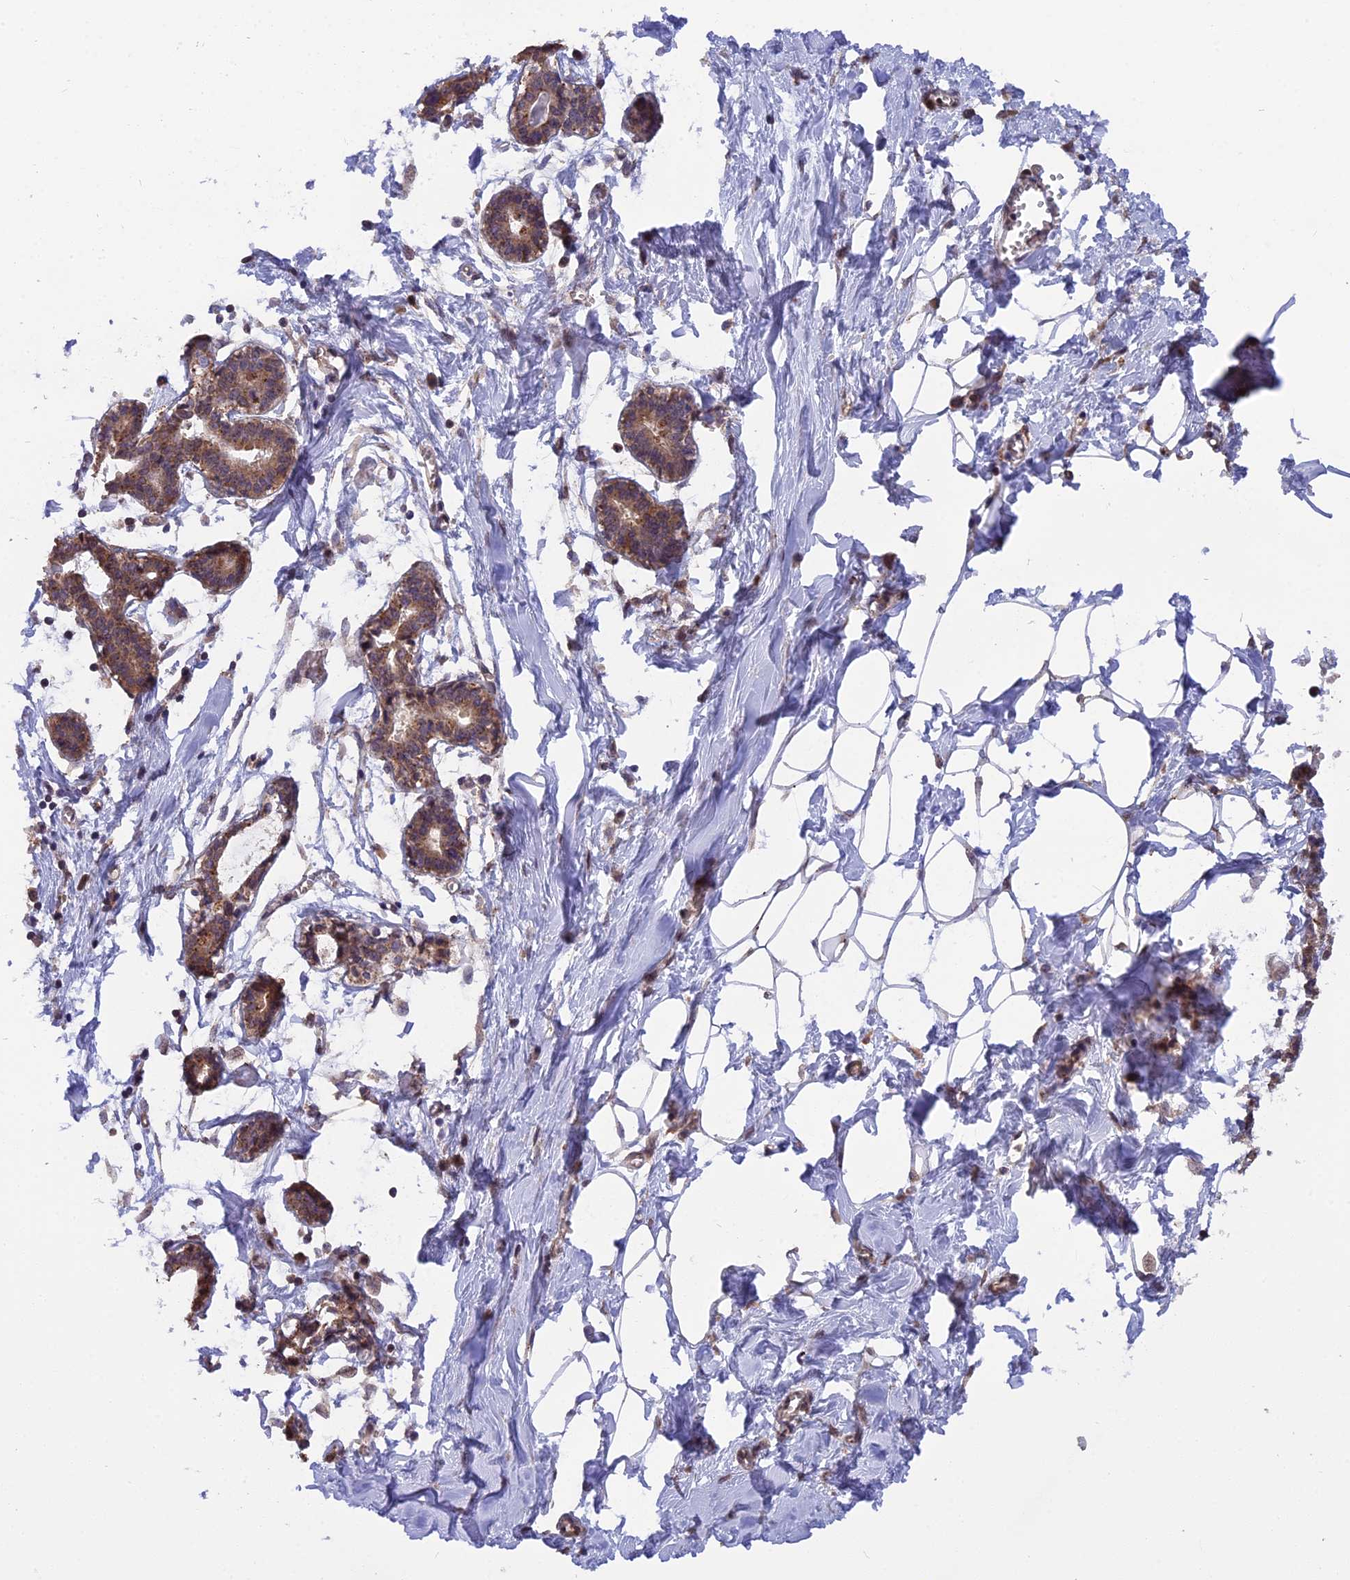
{"staining": {"intensity": "negative", "quantity": "none", "location": "none"}, "tissue": "breast", "cell_type": "Adipocytes", "image_type": "normal", "snomed": [{"axis": "morphology", "description": "Normal tissue, NOS"}, {"axis": "topography", "description": "Breast"}], "caption": "Protein analysis of benign breast shows no significant positivity in adipocytes.", "gene": "CHMP2A", "patient": {"sex": "female", "age": 27}}